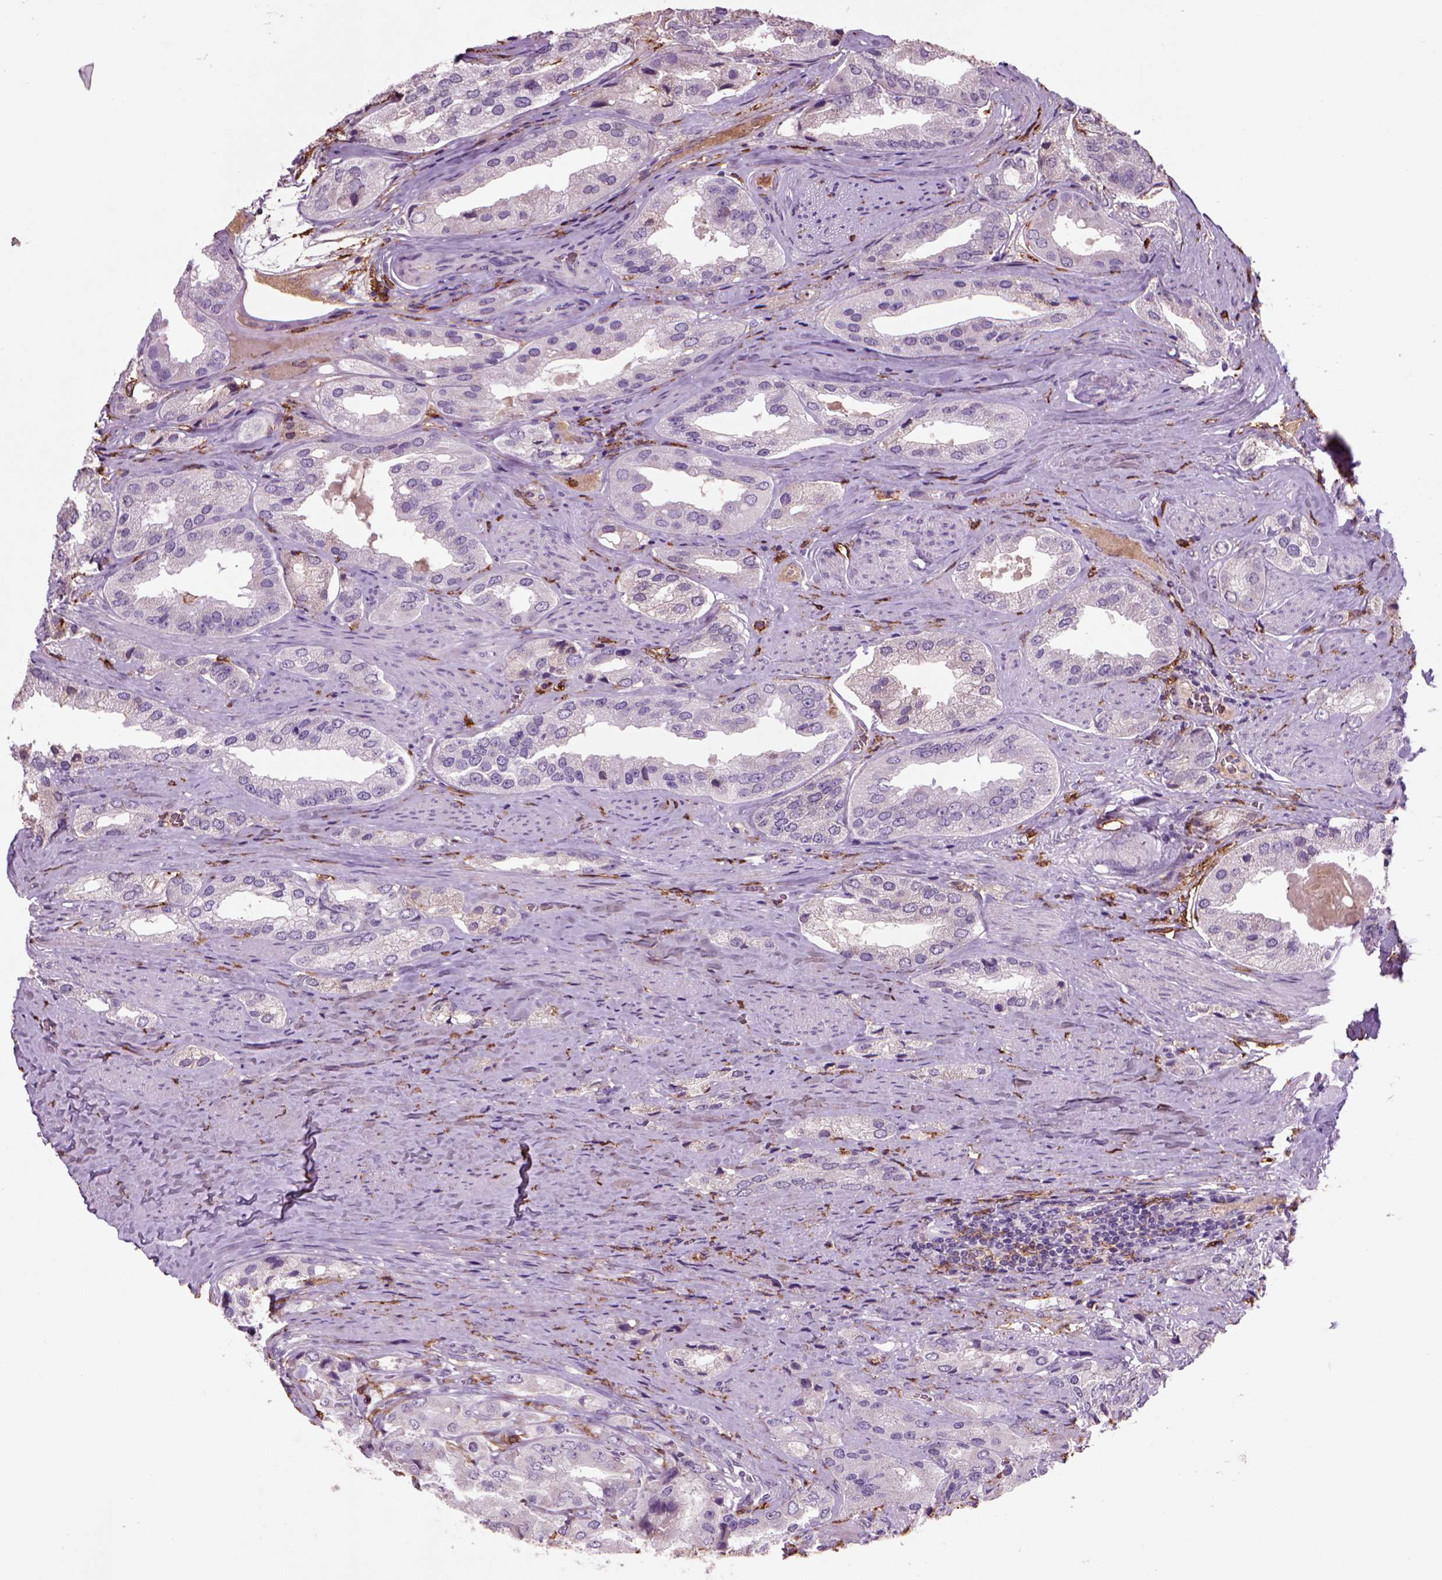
{"staining": {"intensity": "negative", "quantity": "none", "location": "none"}, "tissue": "prostate cancer", "cell_type": "Tumor cells", "image_type": "cancer", "snomed": [{"axis": "morphology", "description": "Adenocarcinoma, Low grade"}, {"axis": "topography", "description": "Prostate"}], "caption": "IHC histopathology image of neoplastic tissue: human prostate cancer stained with DAB (3,3'-diaminobenzidine) demonstrates no significant protein staining in tumor cells.", "gene": "CD14", "patient": {"sex": "male", "age": 69}}